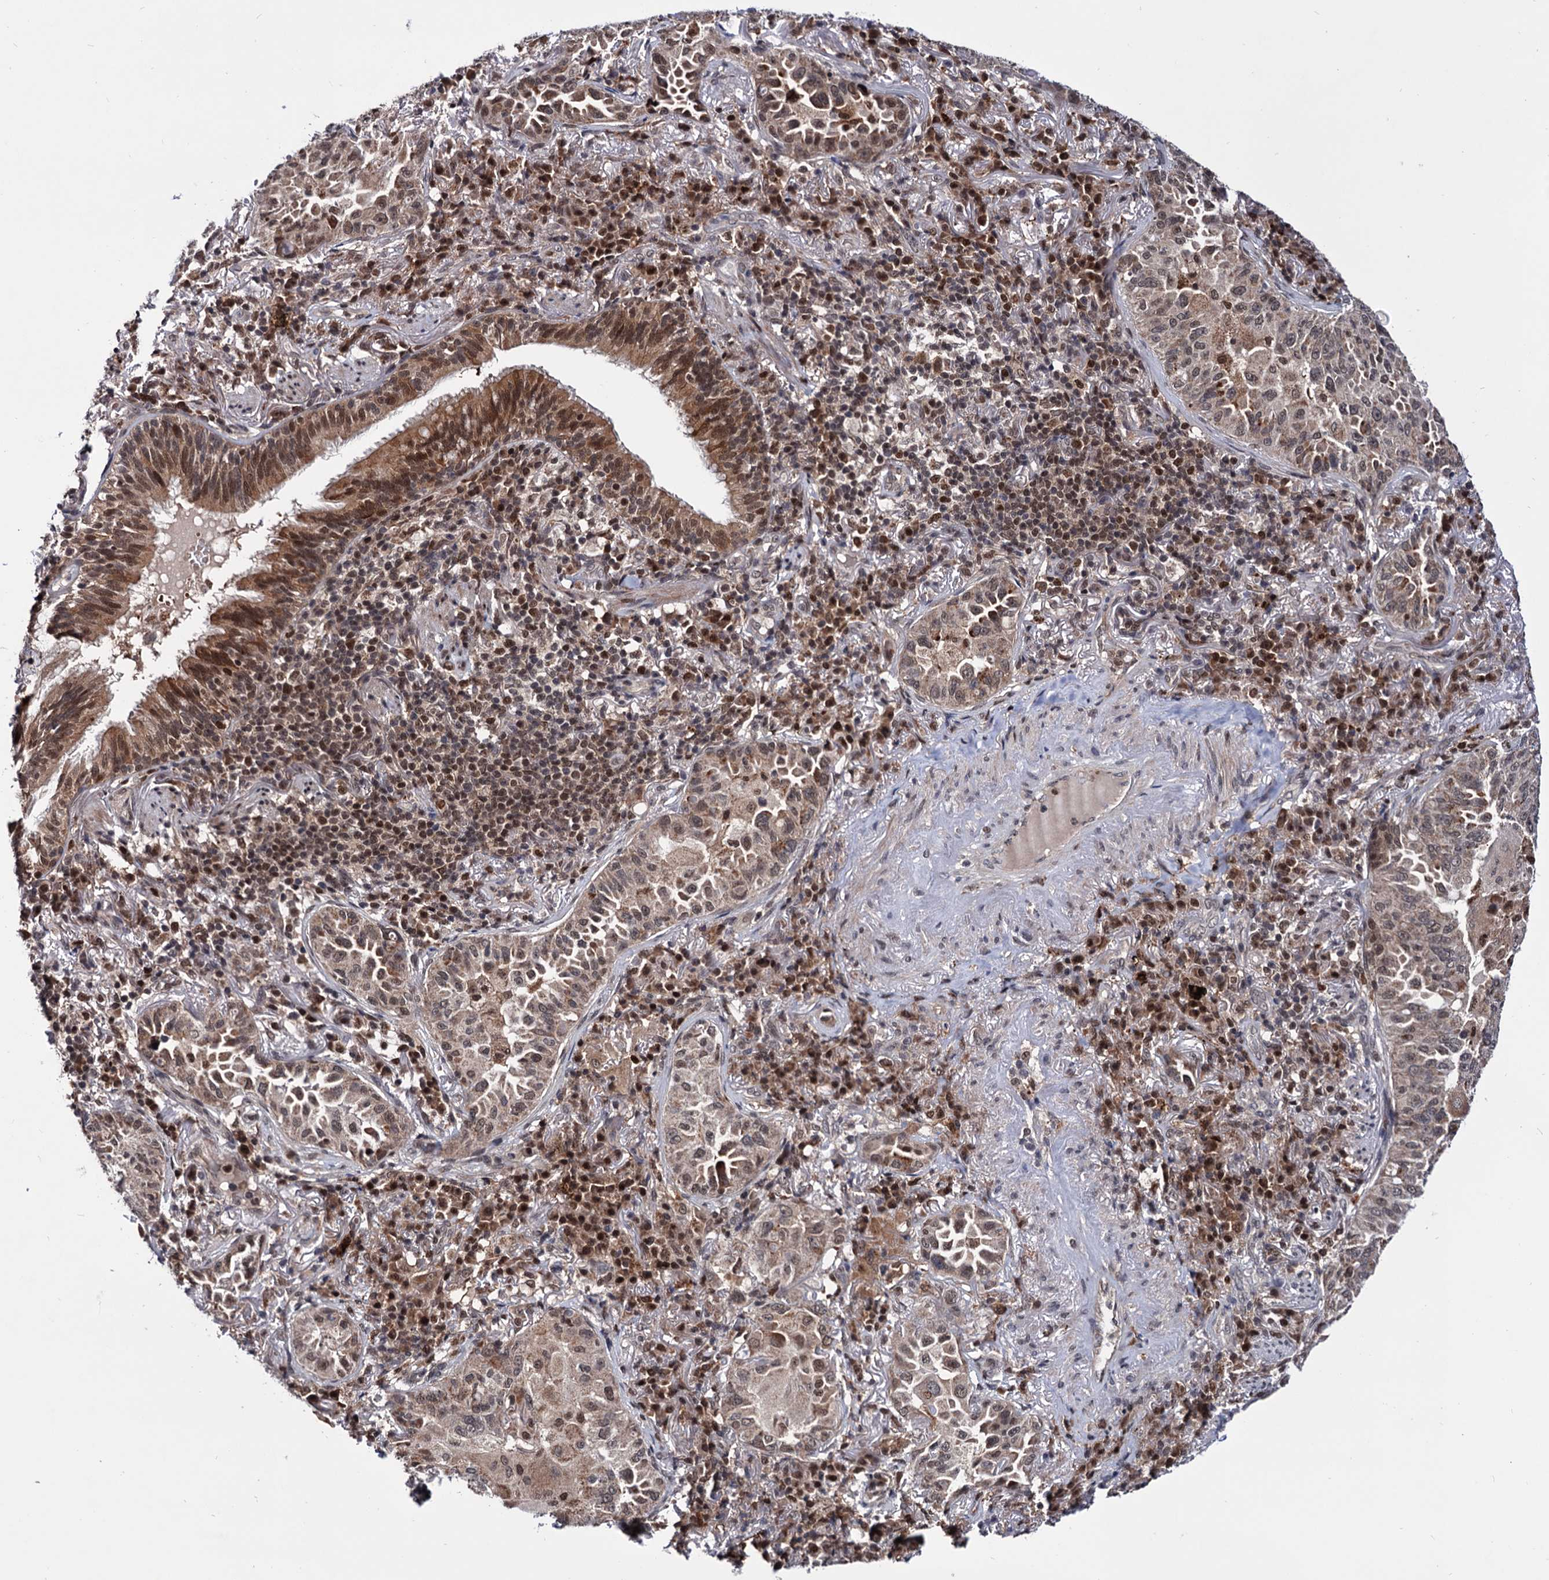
{"staining": {"intensity": "weak", "quantity": "25%-75%", "location": "cytoplasmic/membranous,nuclear"}, "tissue": "lung cancer", "cell_type": "Tumor cells", "image_type": "cancer", "snomed": [{"axis": "morphology", "description": "Adenocarcinoma, NOS"}, {"axis": "topography", "description": "Lung"}], "caption": "Protein expression by IHC demonstrates weak cytoplasmic/membranous and nuclear expression in approximately 25%-75% of tumor cells in lung cancer (adenocarcinoma).", "gene": "RNASEH2B", "patient": {"sex": "female", "age": 69}}